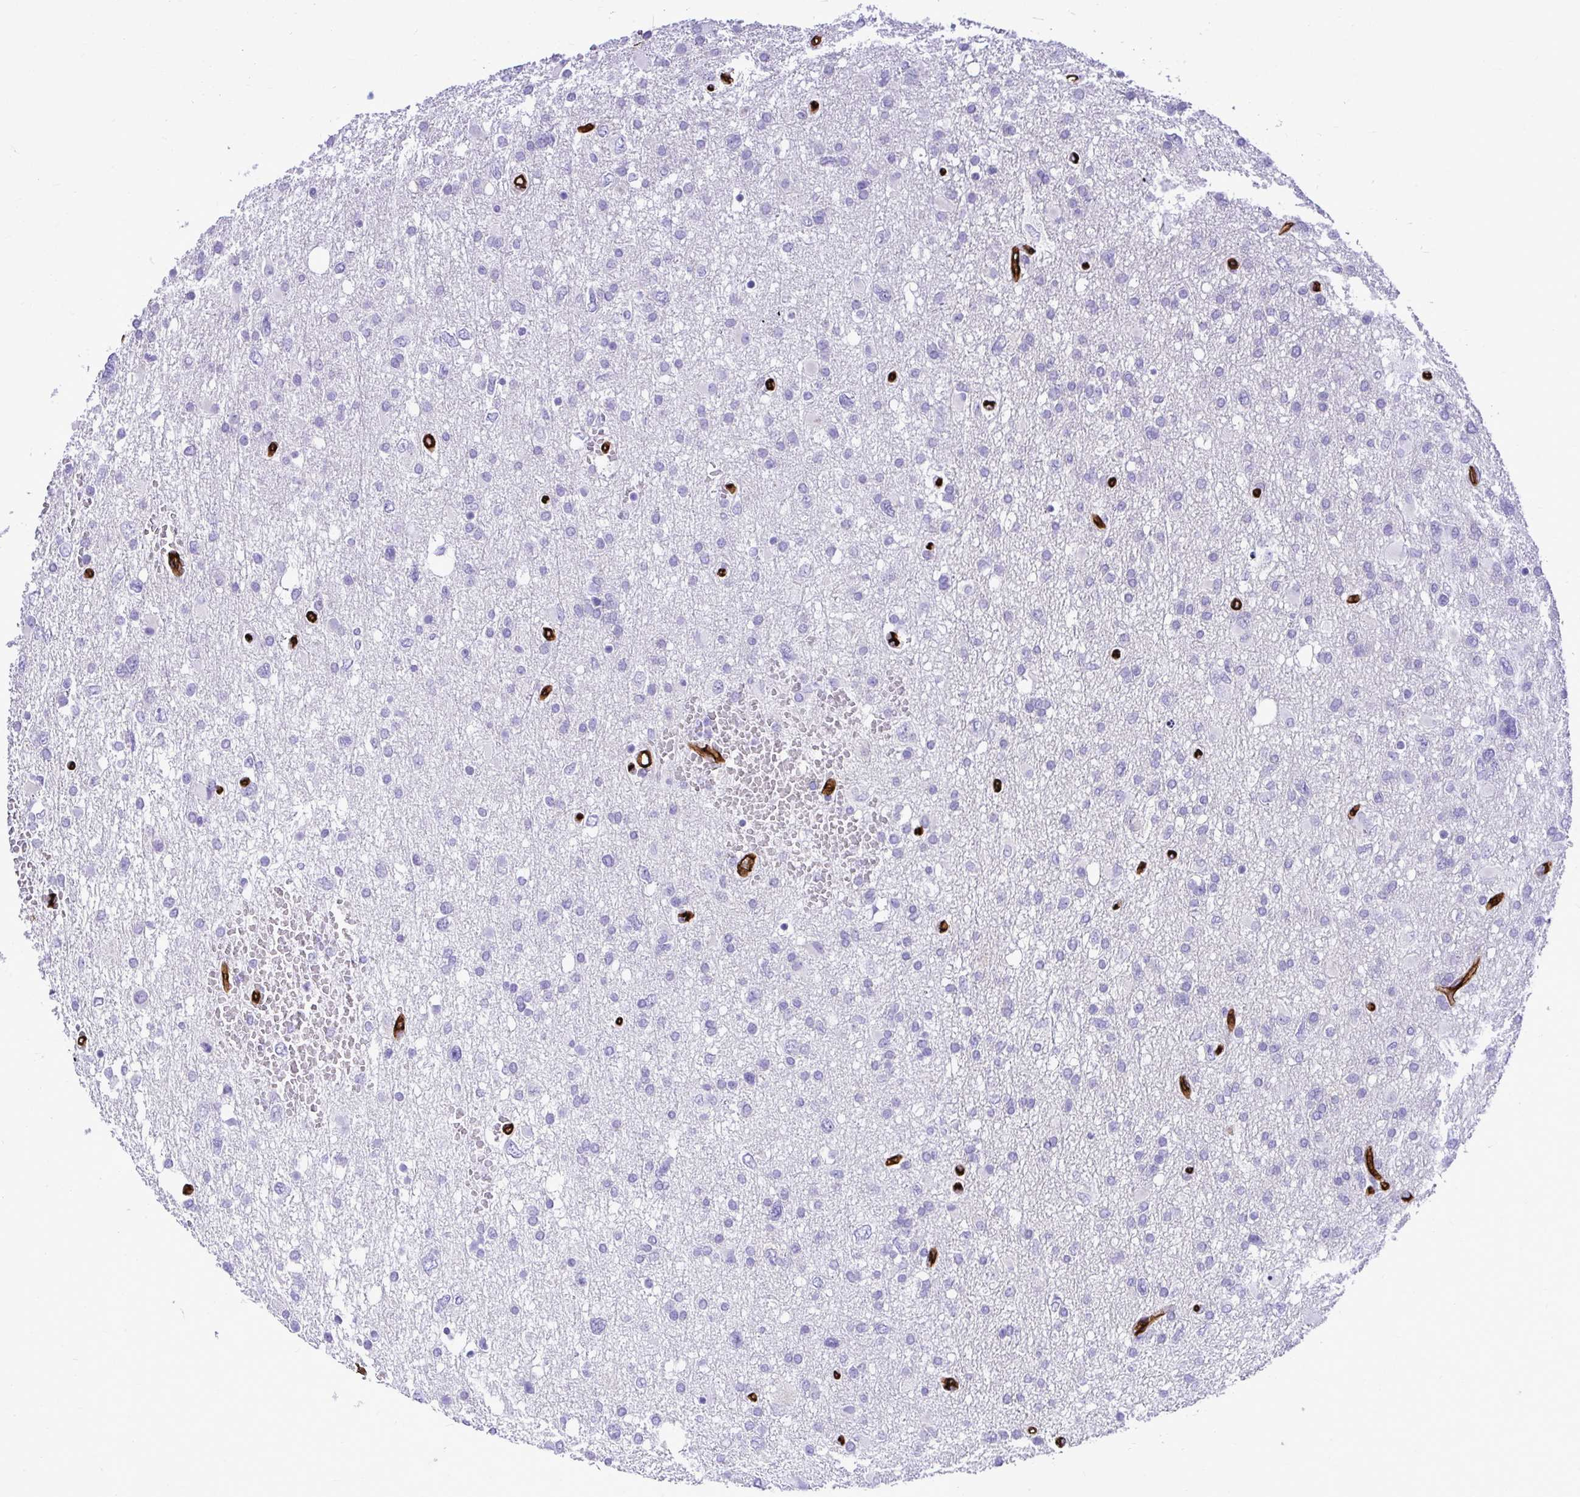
{"staining": {"intensity": "negative", "quantity": "none", "location": "none"}, "tissue": "glioma", "cell_type": "Tumor cells", "image_type": "cancer", "snomed": [{"axis": "morphology", "description": "Glioma, malignant, High grade"}, {"axis": "topography", "description": "Brain"}], "caption": "DAB (3,3'-diaminobenzidine) immunohistochemical staining of human glioma displays no significant expression in tumor cells.", "gene": "ABCG2", "patient": {"sex": "male", "age": 61}}